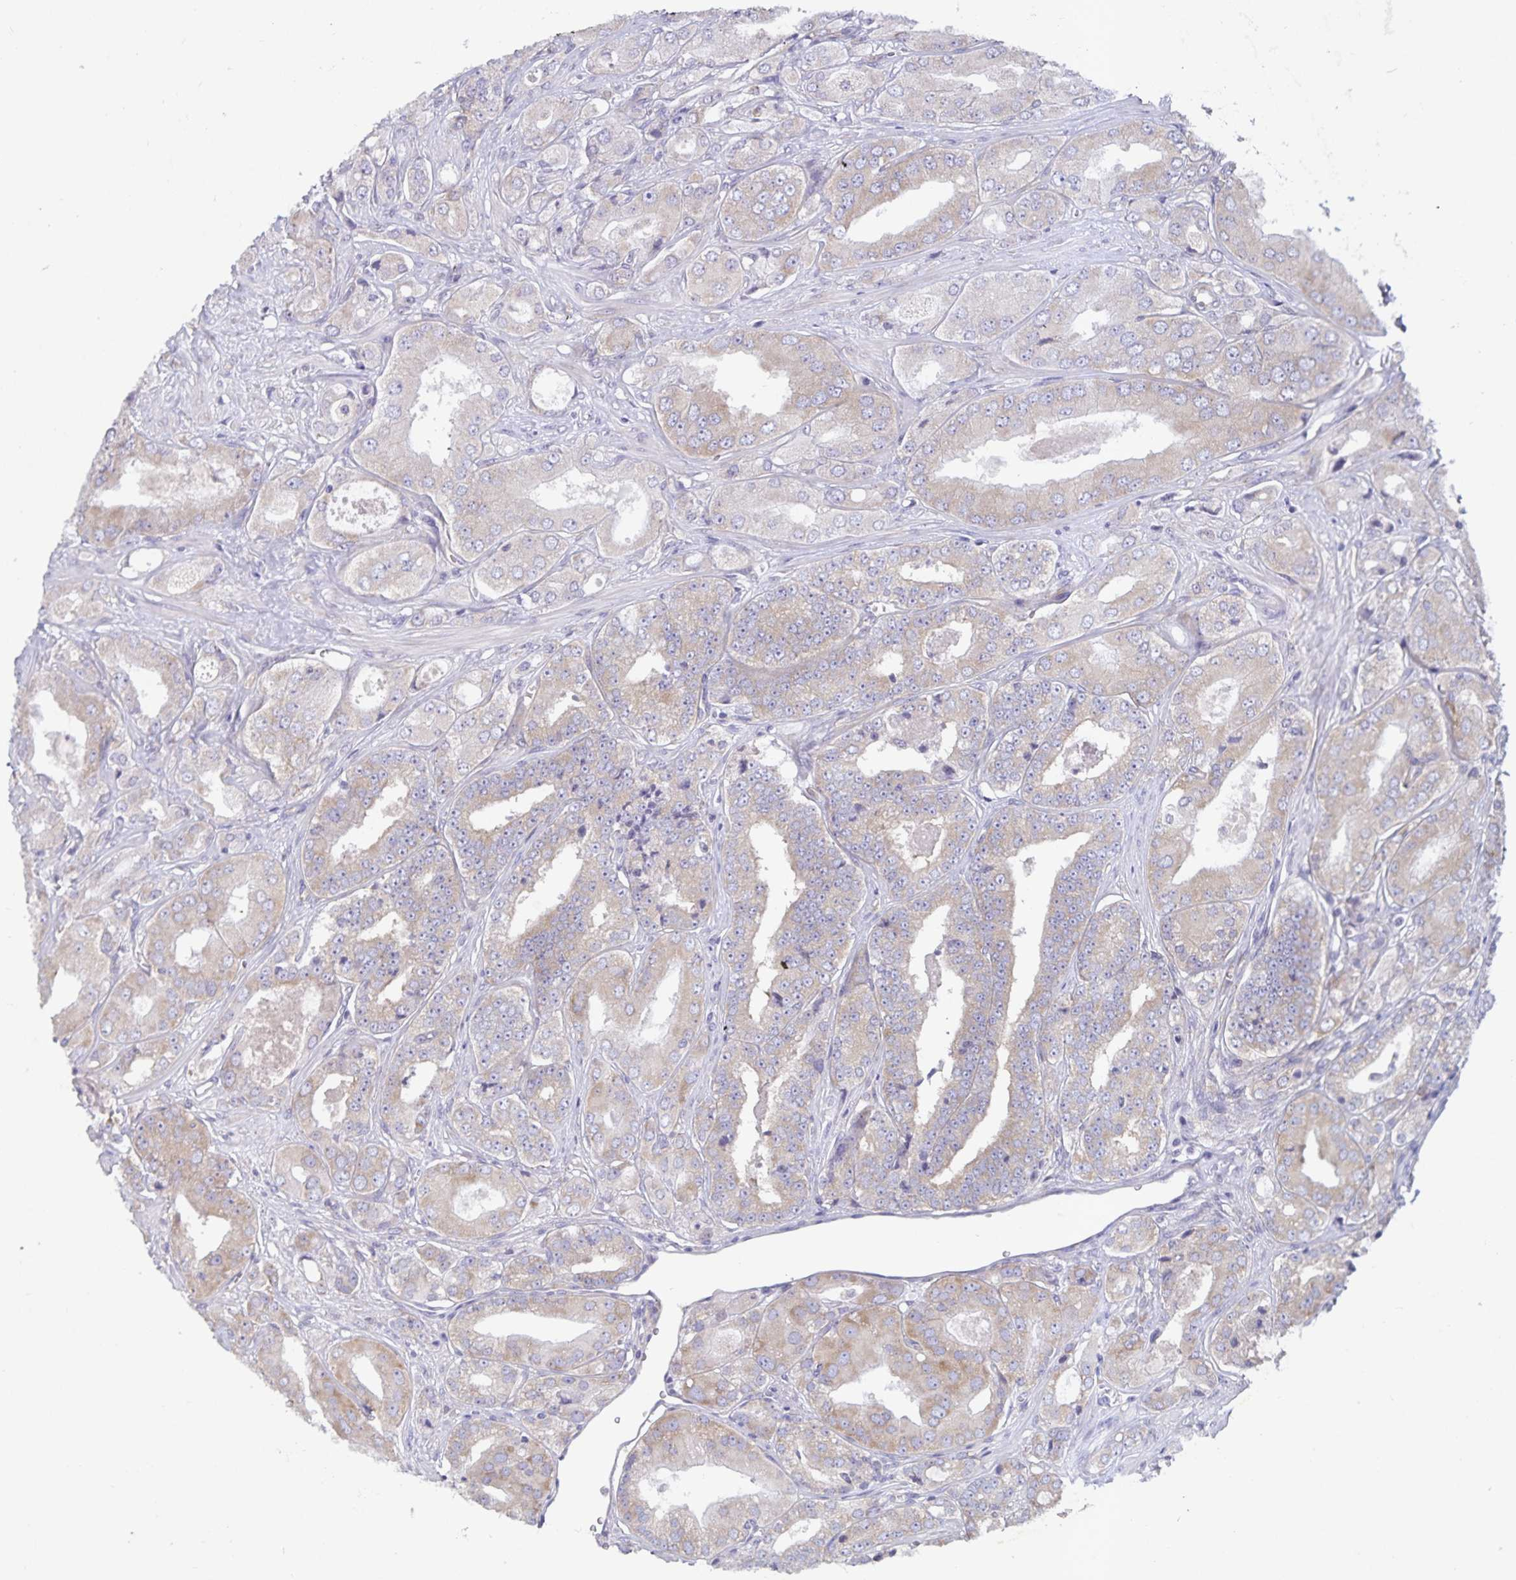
{"staining": {"intensity": "weak", "quantity": ">75%", "location": "cytoplasmic/membranous"}, "tissue": "prostate cancer", "cell_type": "Tumor cells", "image_type": "cancer", "snomed": [{"axis": "morphology", "description": "Adenocarcinoma, Low grade"}, {"axis": "topography", "description": "Prostate"}], "caption": "This micrograph displays immunohistochemistry staining of human prostate cancer, with low weak cytoplasmic/membranous staining in approximately >75% of tumor cells.", "gene": "FAM120A", "patient": {"sex": "male", "age": 60}}